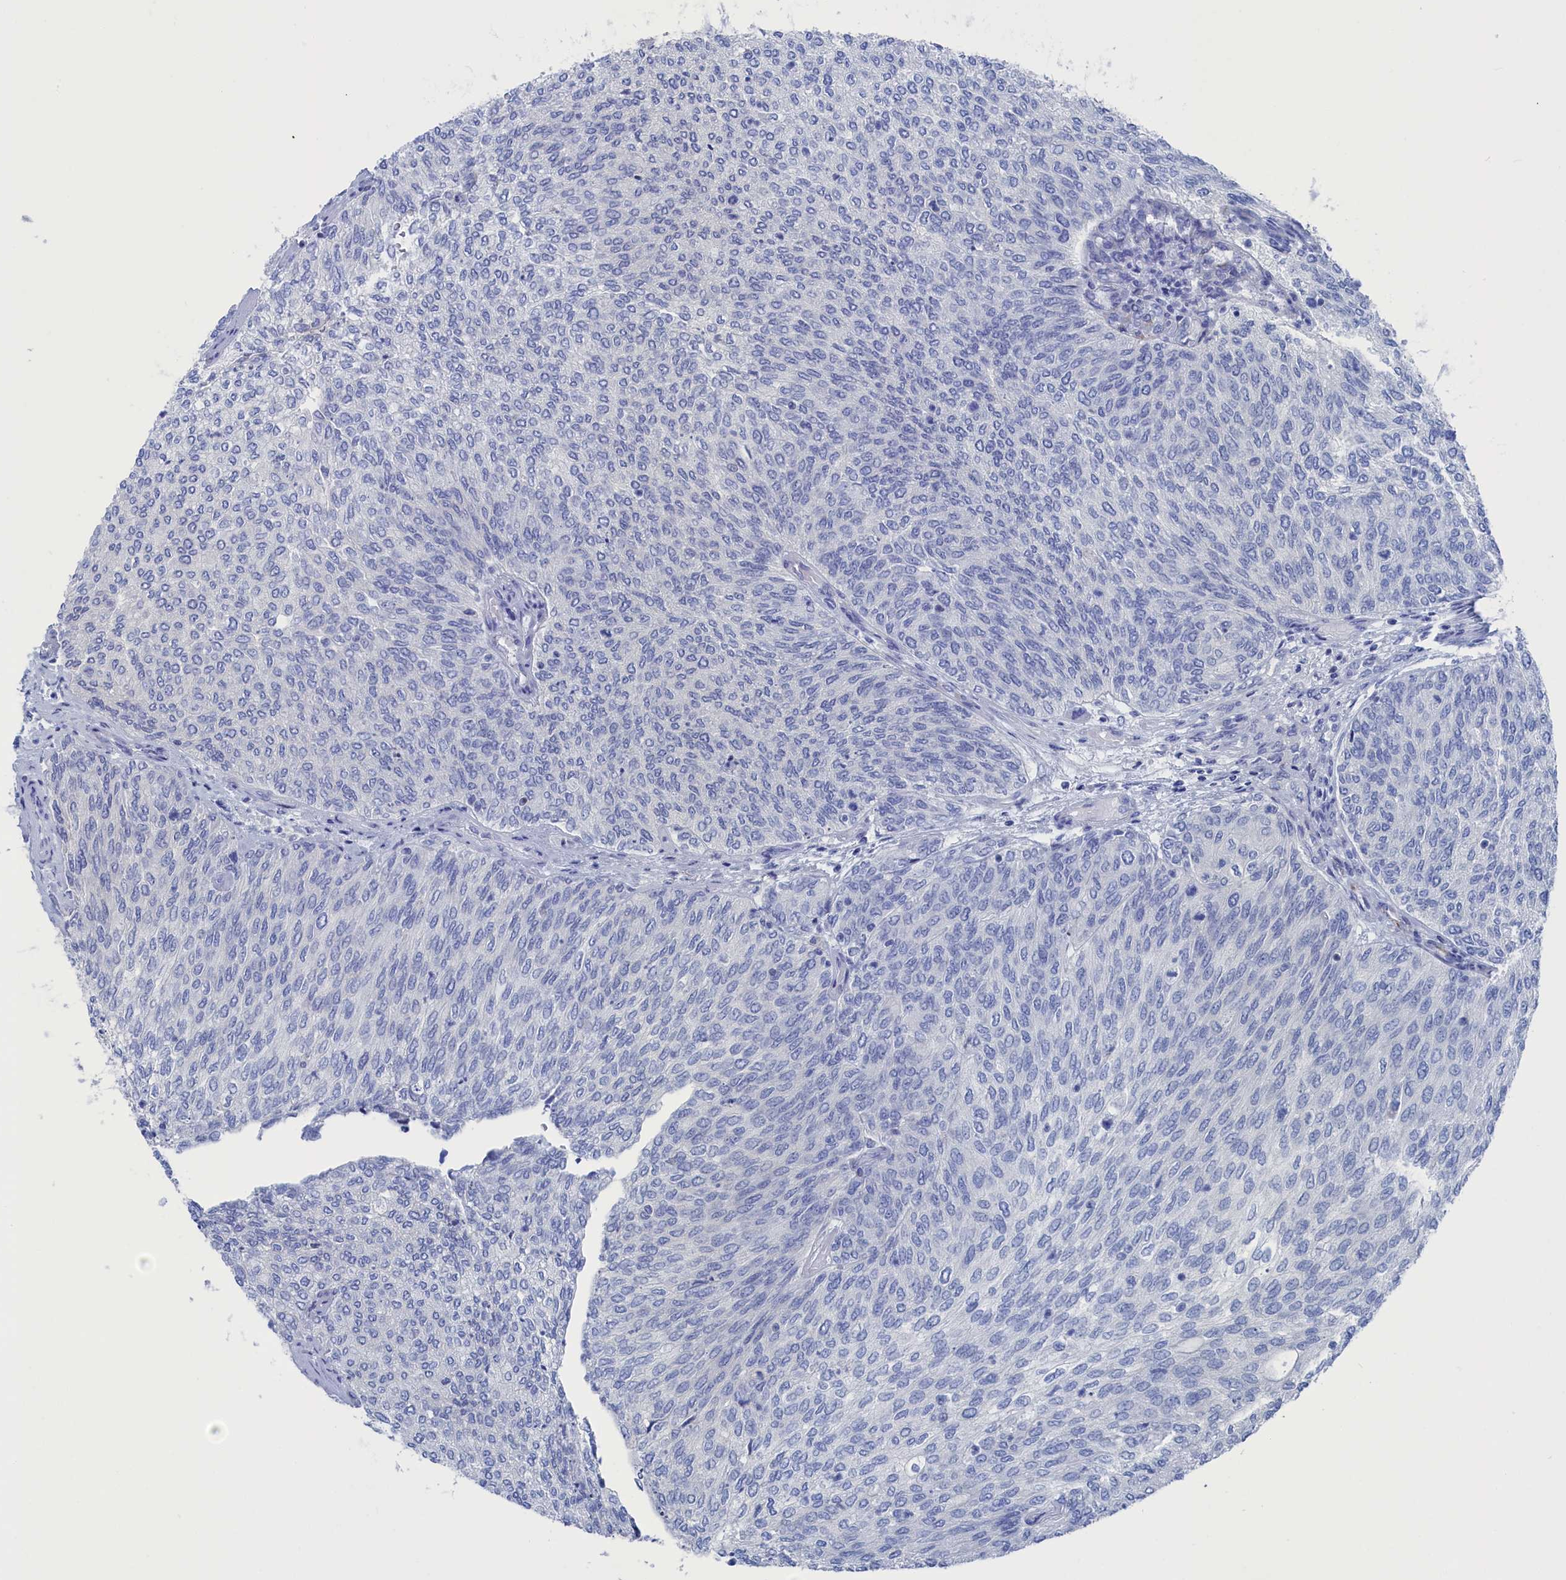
{"staining": {"intensity": "negative", "quantity": "none", "location": "none"}, "tissue": "urothelial cancer", "cell_type": "Tumor cells", "image_type": "cancer", "snomed": [{"axis": "morphology", "description": "Urothelial carcinoma, Low grade"}, {"axis": "topography", "description": "Urinary bladder"}], "caption": "Immunohistochemistry histopathology image of human urothelial cancer stained for a protein (brown), which exhibits no staining in tumor cells.", "gene": "CEND1", "patient": {"sex": "female", "age": 79}}